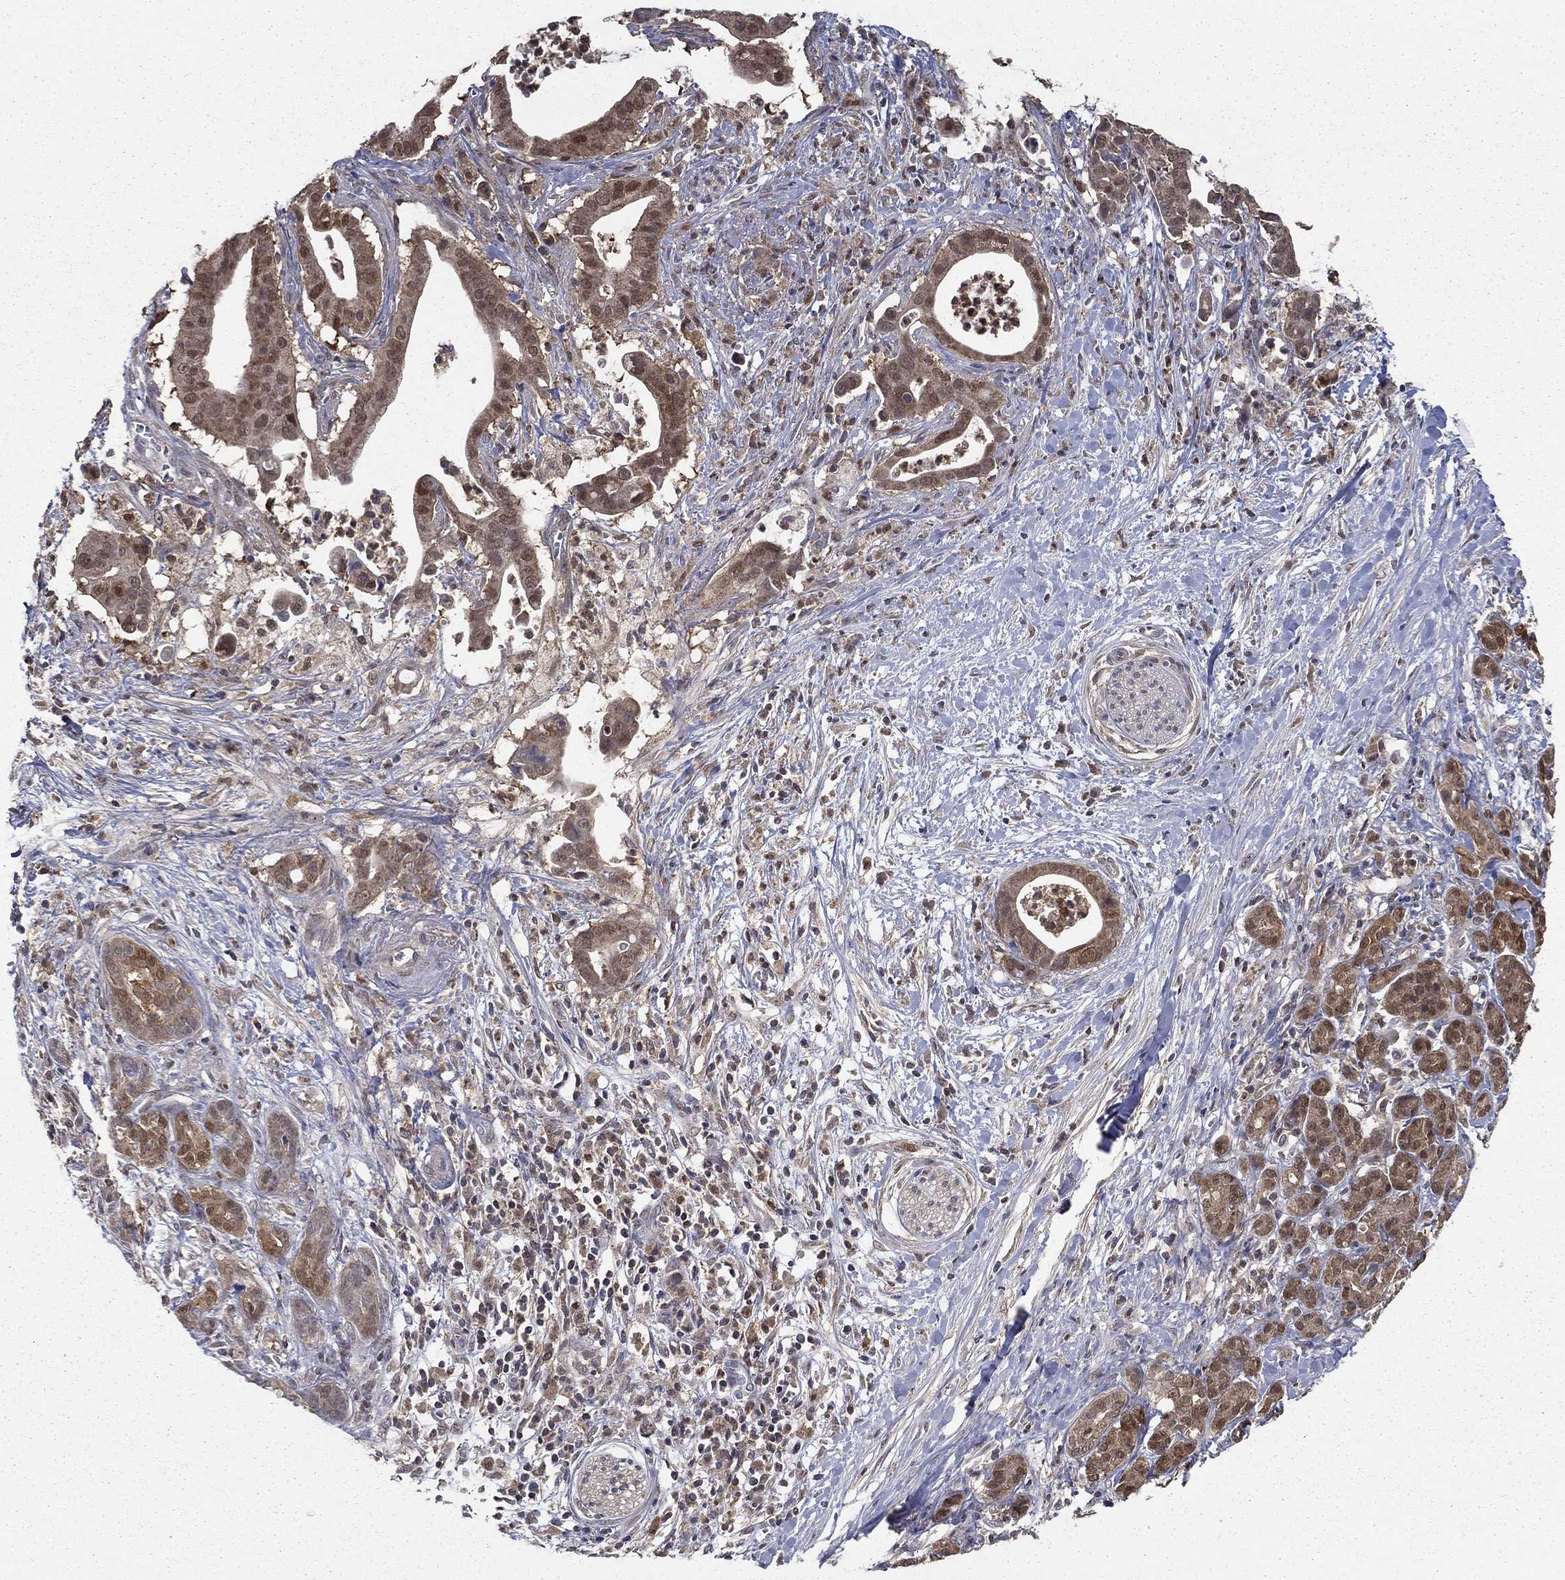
{"staining": {"intensity": "moderate", "quantity": ">75%", "location": "cytoplasmic/membranous"}, "tissue": "pancreatic cancer", "cell_type": "Tumor cells", "image_type": "cancer", "snomed": [{"axis": "morphology", "description": "Adenocarcinoma, NOS"}, {"axis": "topography", "description": "Pancreas"}], "caption": "Tumor cells show medium levels of moderate cytoplasmic/membranous expression in approximately >75% of cells in human pancreatic cancer (adenocarcinoma). The protein is shown in brown color, while the nuclei are stained blue.", "gene": "NIT2", "patient": {"sex": "male", "age": 61}}